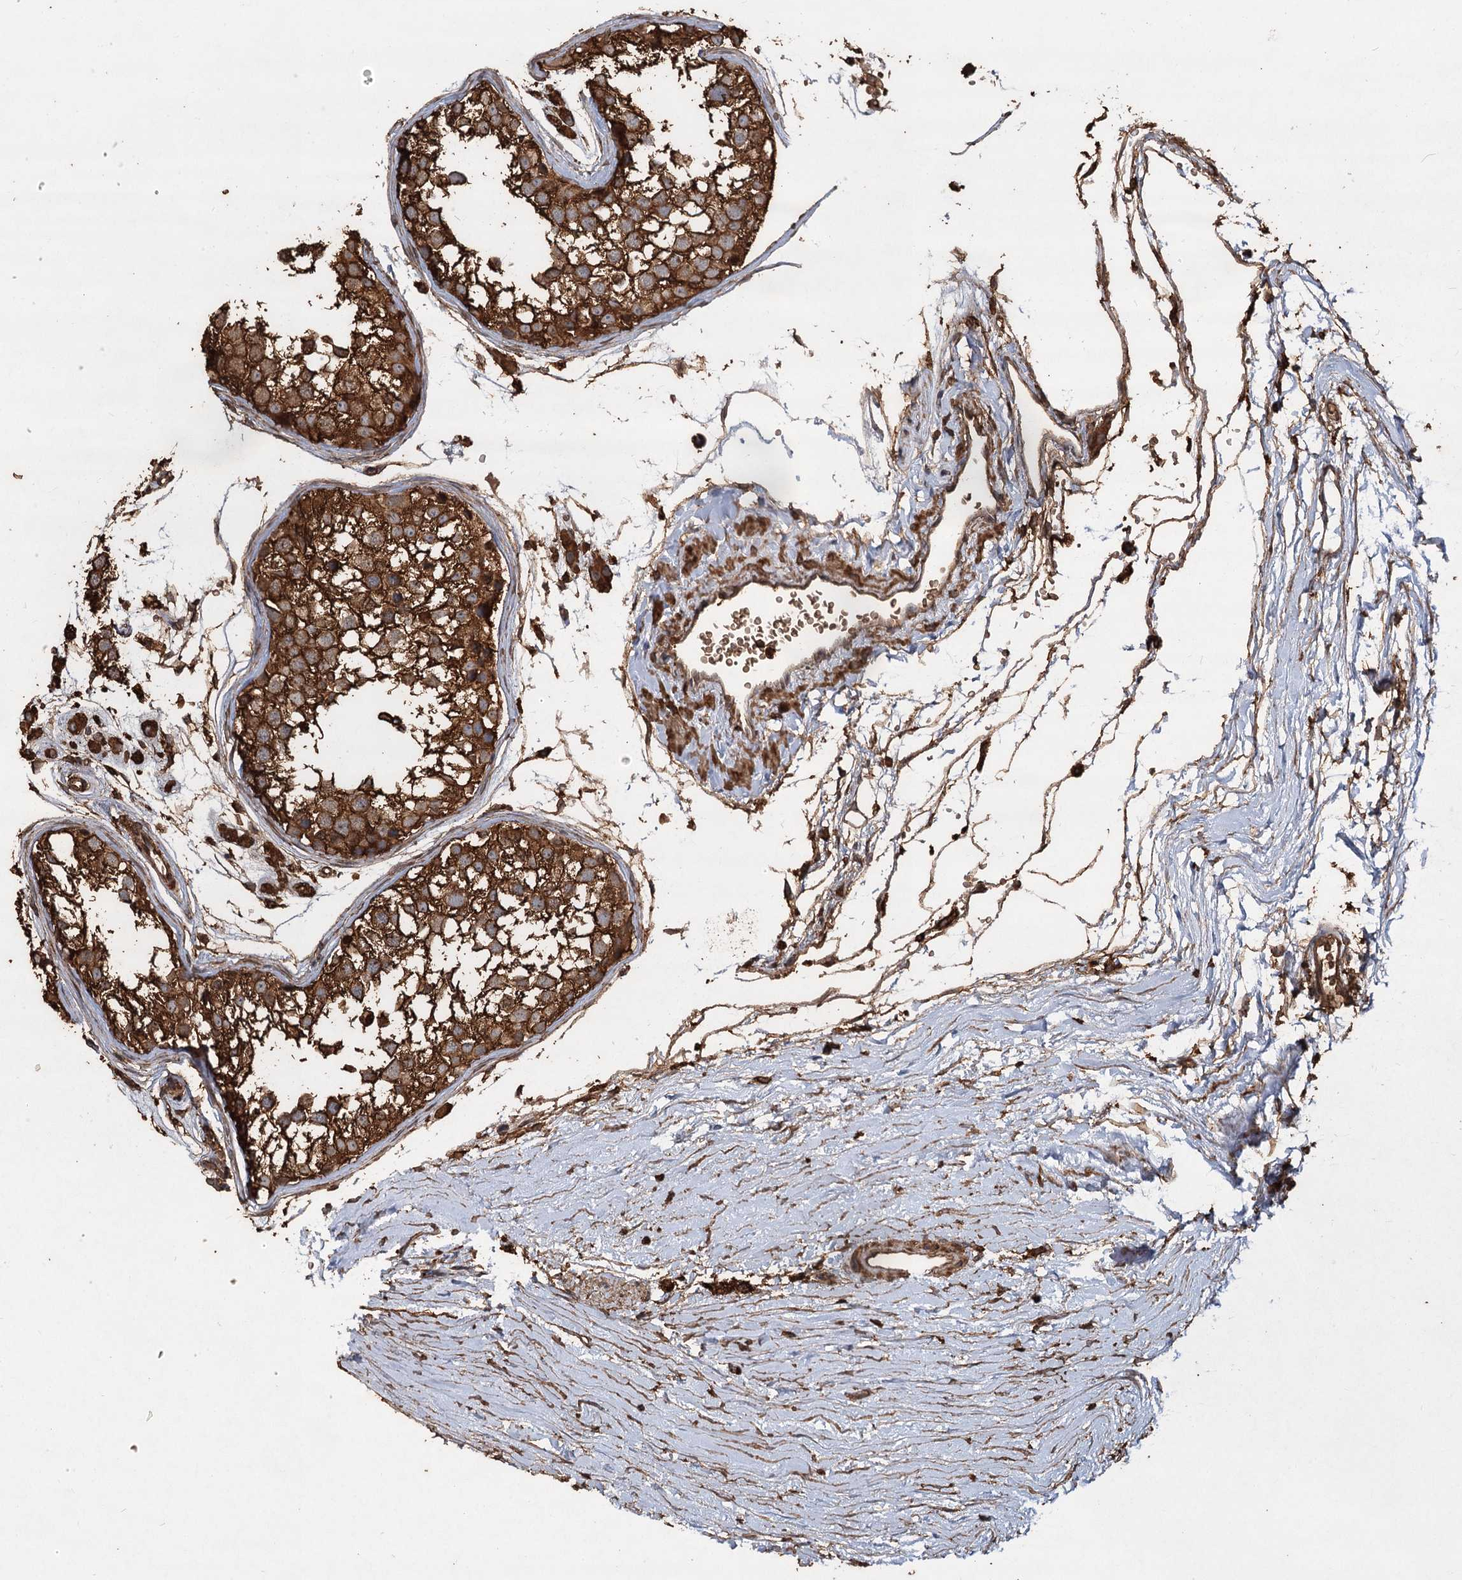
{"staining": {"intensity": "strong", "quantity": ">75%", "location": "cytoplasmic/membranous"}, "tissue": "testis", "cell_type": "Cells in seminiferous ducts", "image_type": "normal", "snomed": [{"axis": "morphology", "description": "Normal tissue, NOS"}, {"axis": "morphology", "description": "Adenocarcinoma, metastatic, NOS"}, {"axis": "topography", "description": "Testis"}], "caption": "About >75% of cells in seminiferous ducts in unremarkable human testis exhibit strong cytoplasmic/membranous protein positivity as visualized by brown immunohistochemical staining.", "gene": "PIK3C2A", "patient": {"sex": "male", "age": 26}}